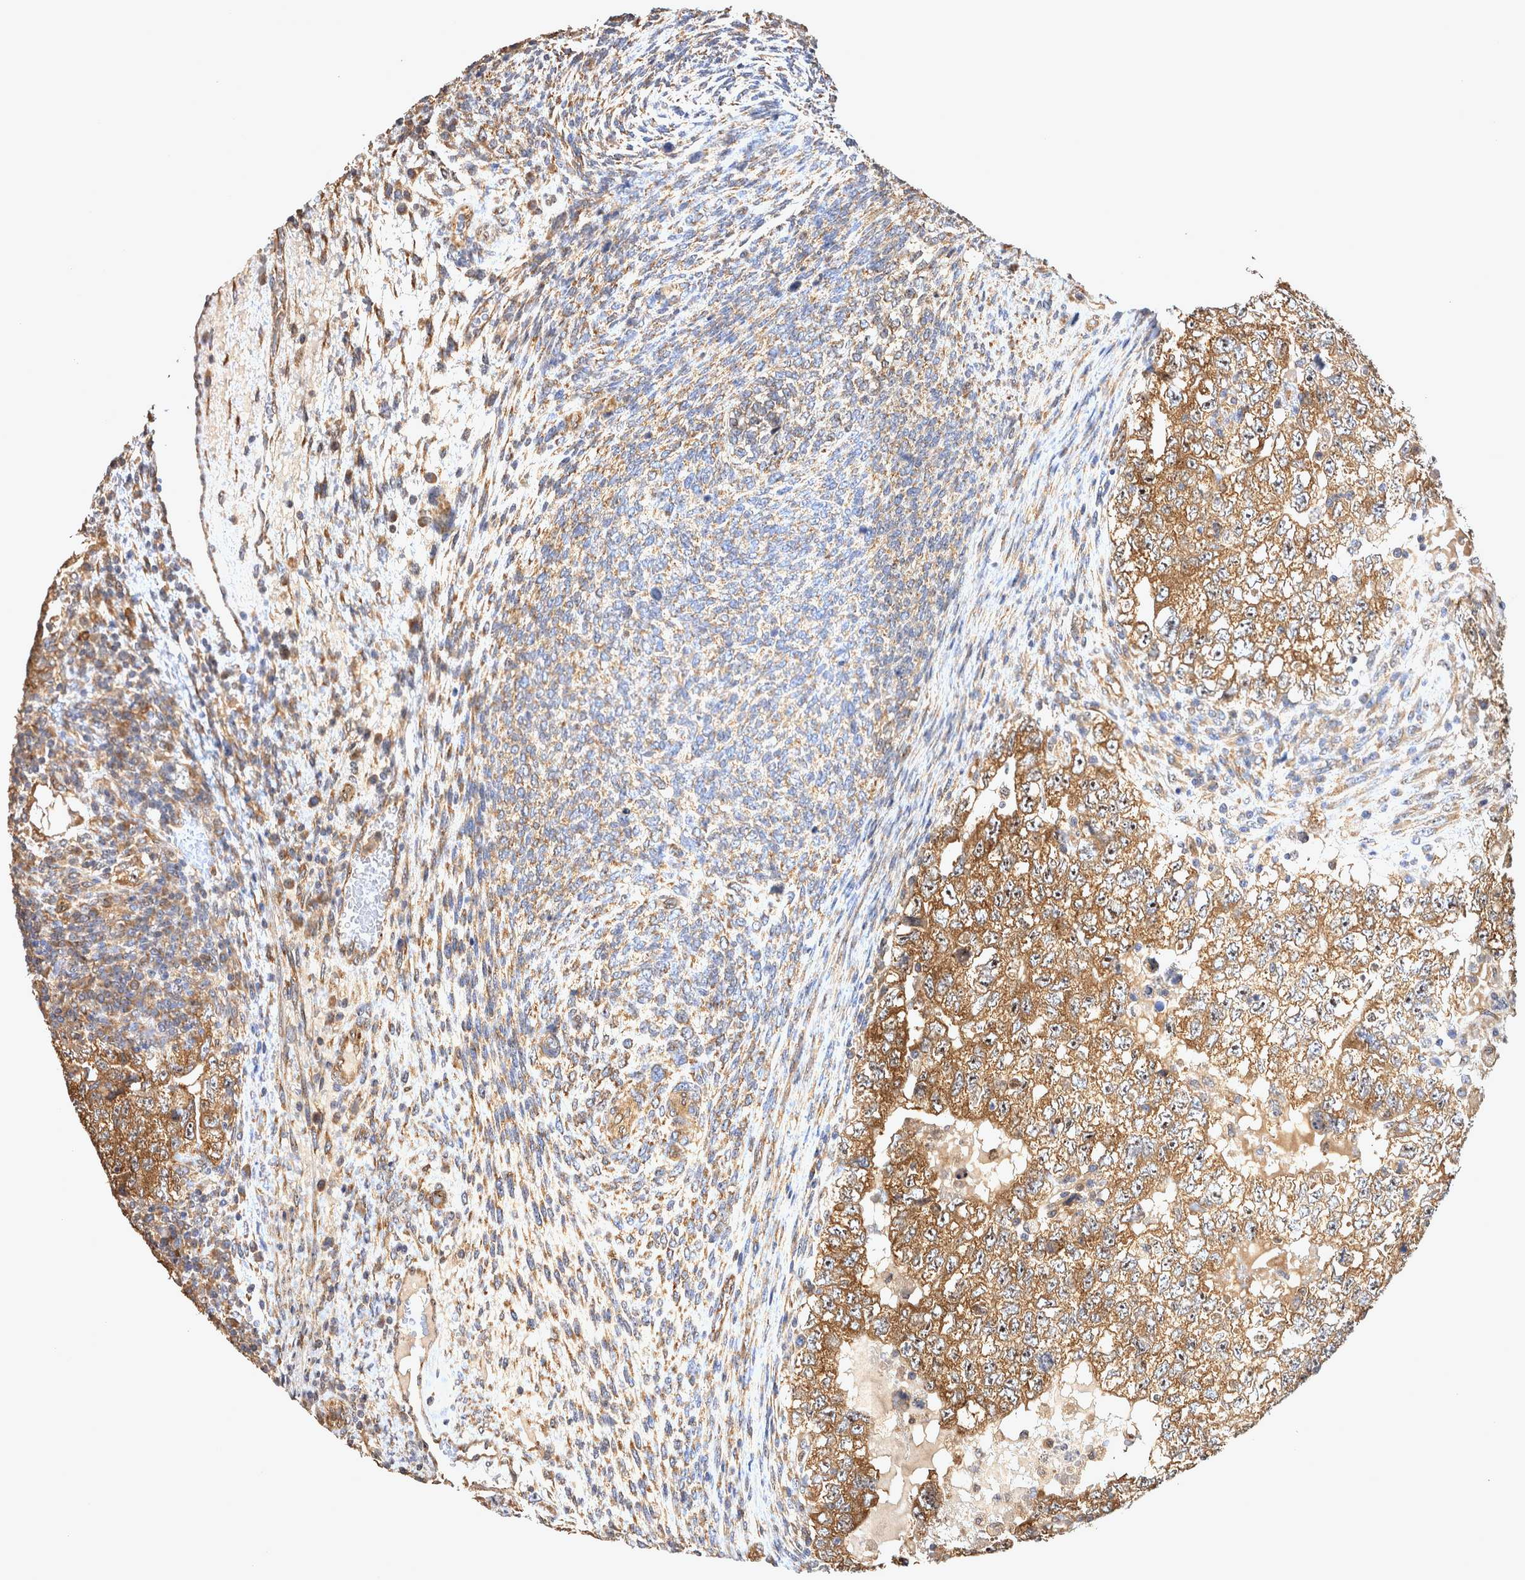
{"staining": {"intensity": "moderate", "quantity": ">75%", "location": "cytoplasmic/membranous"}, "tissue": "testis cancer", "cell_type": "Tumor cells", "image_type": "cancer", "snomed": [{"axis": "morphology", "description": "Carcinoma, Embryonal, NOS"}, {"axis": "topography", "description": "Testis"}], "caption": "A brown stain highlights moderate cytoplasmic/membranous expression of a protein in embryonal carcinoma (testis) tumor cells.", "gene": "ATXN2", "patient": {"sex": "male", "age": 36}}